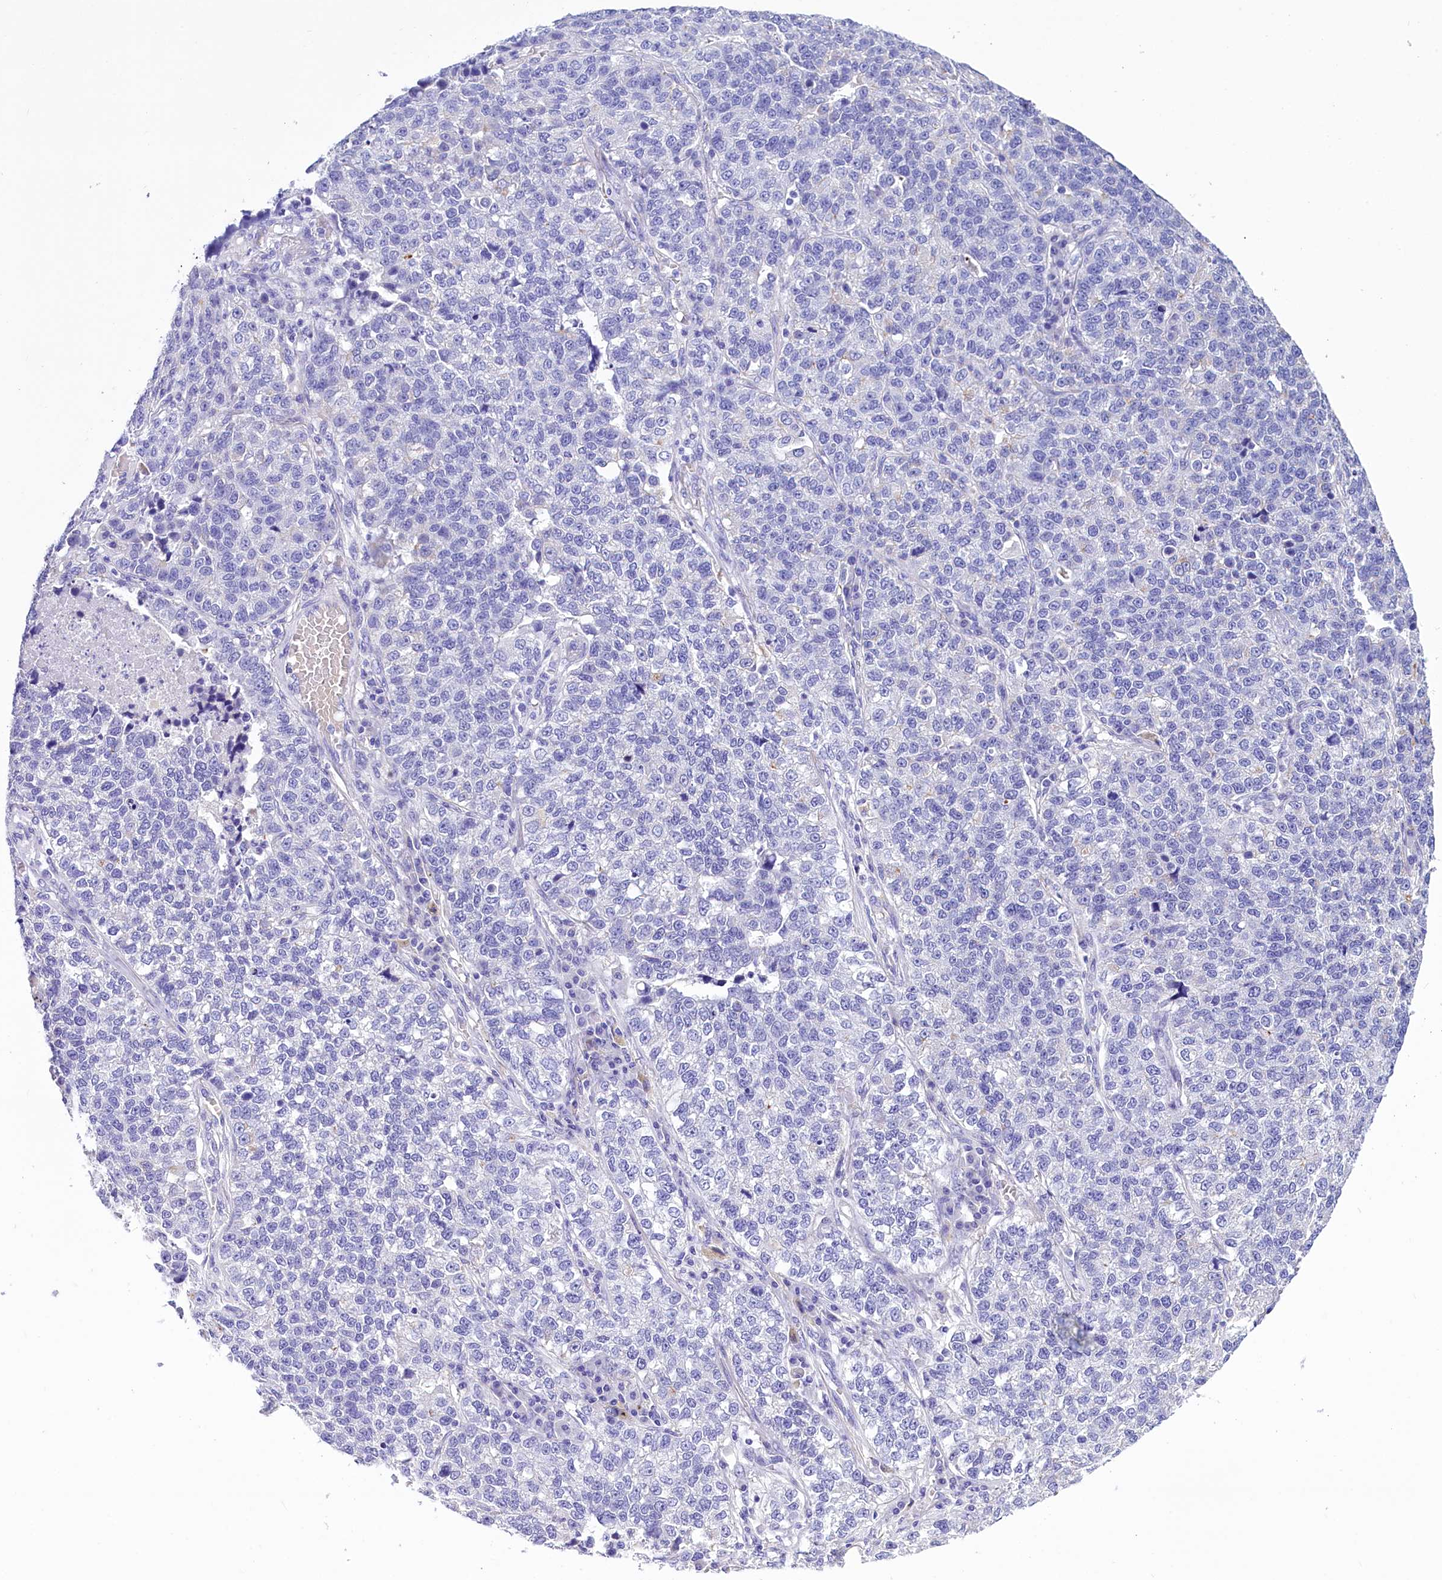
{"staining": {"intensity": "negative", "quantity": "none", "location": "none"}, "tissue": "lung cancer", "cell_type": "Tumor cells", "image_type": "cancer", "snomed": [{"axis": "morphology", "description": "Adenocarcinoma, NOS"}, {"axis": "topography", "description": "Lung"}], "caption": "Protein analysis of lung cancer displays no significant positivity in tumor cells.", "gene": "TTC36", "patient": {"sex": "male", "age": 49}}